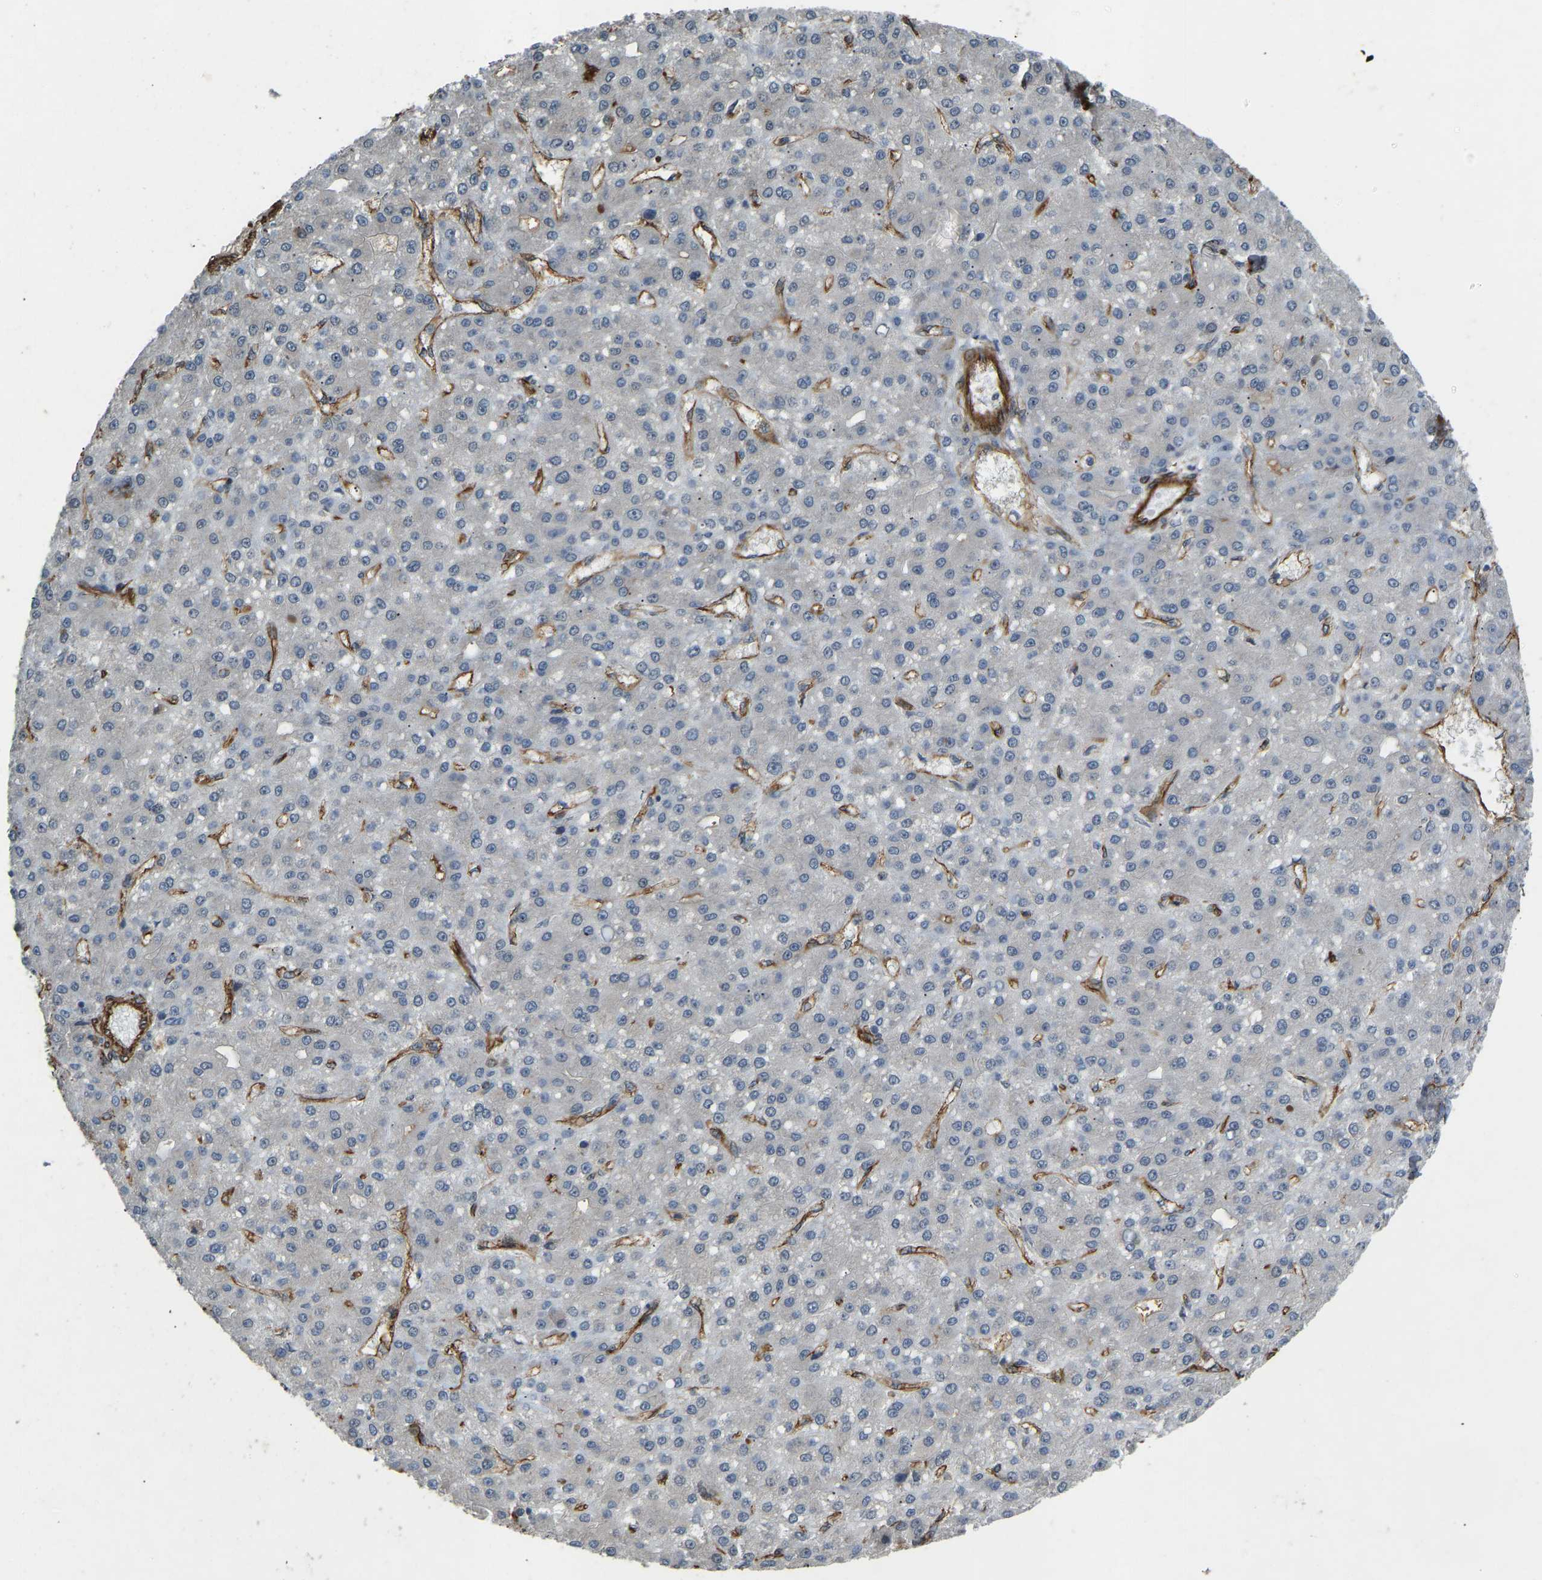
{"staining": {"intensity": "negative", "quantity": "none", "location": "none"}, "tissue": "liver cancer", "cell_type": "Tumor cells", "image_type": "cancer", "snomed": [{"axis": "morphology", "description": "Carcinoma, Hepatocellular, NOS"}, {"axis": "topography", "description": "Liver"}], "caption": "There is no significant positivity in tumor cells of liver hepatocellular carcinoma.", "gene": "NMB", "patient": {"sex": "male", "age": 67}}